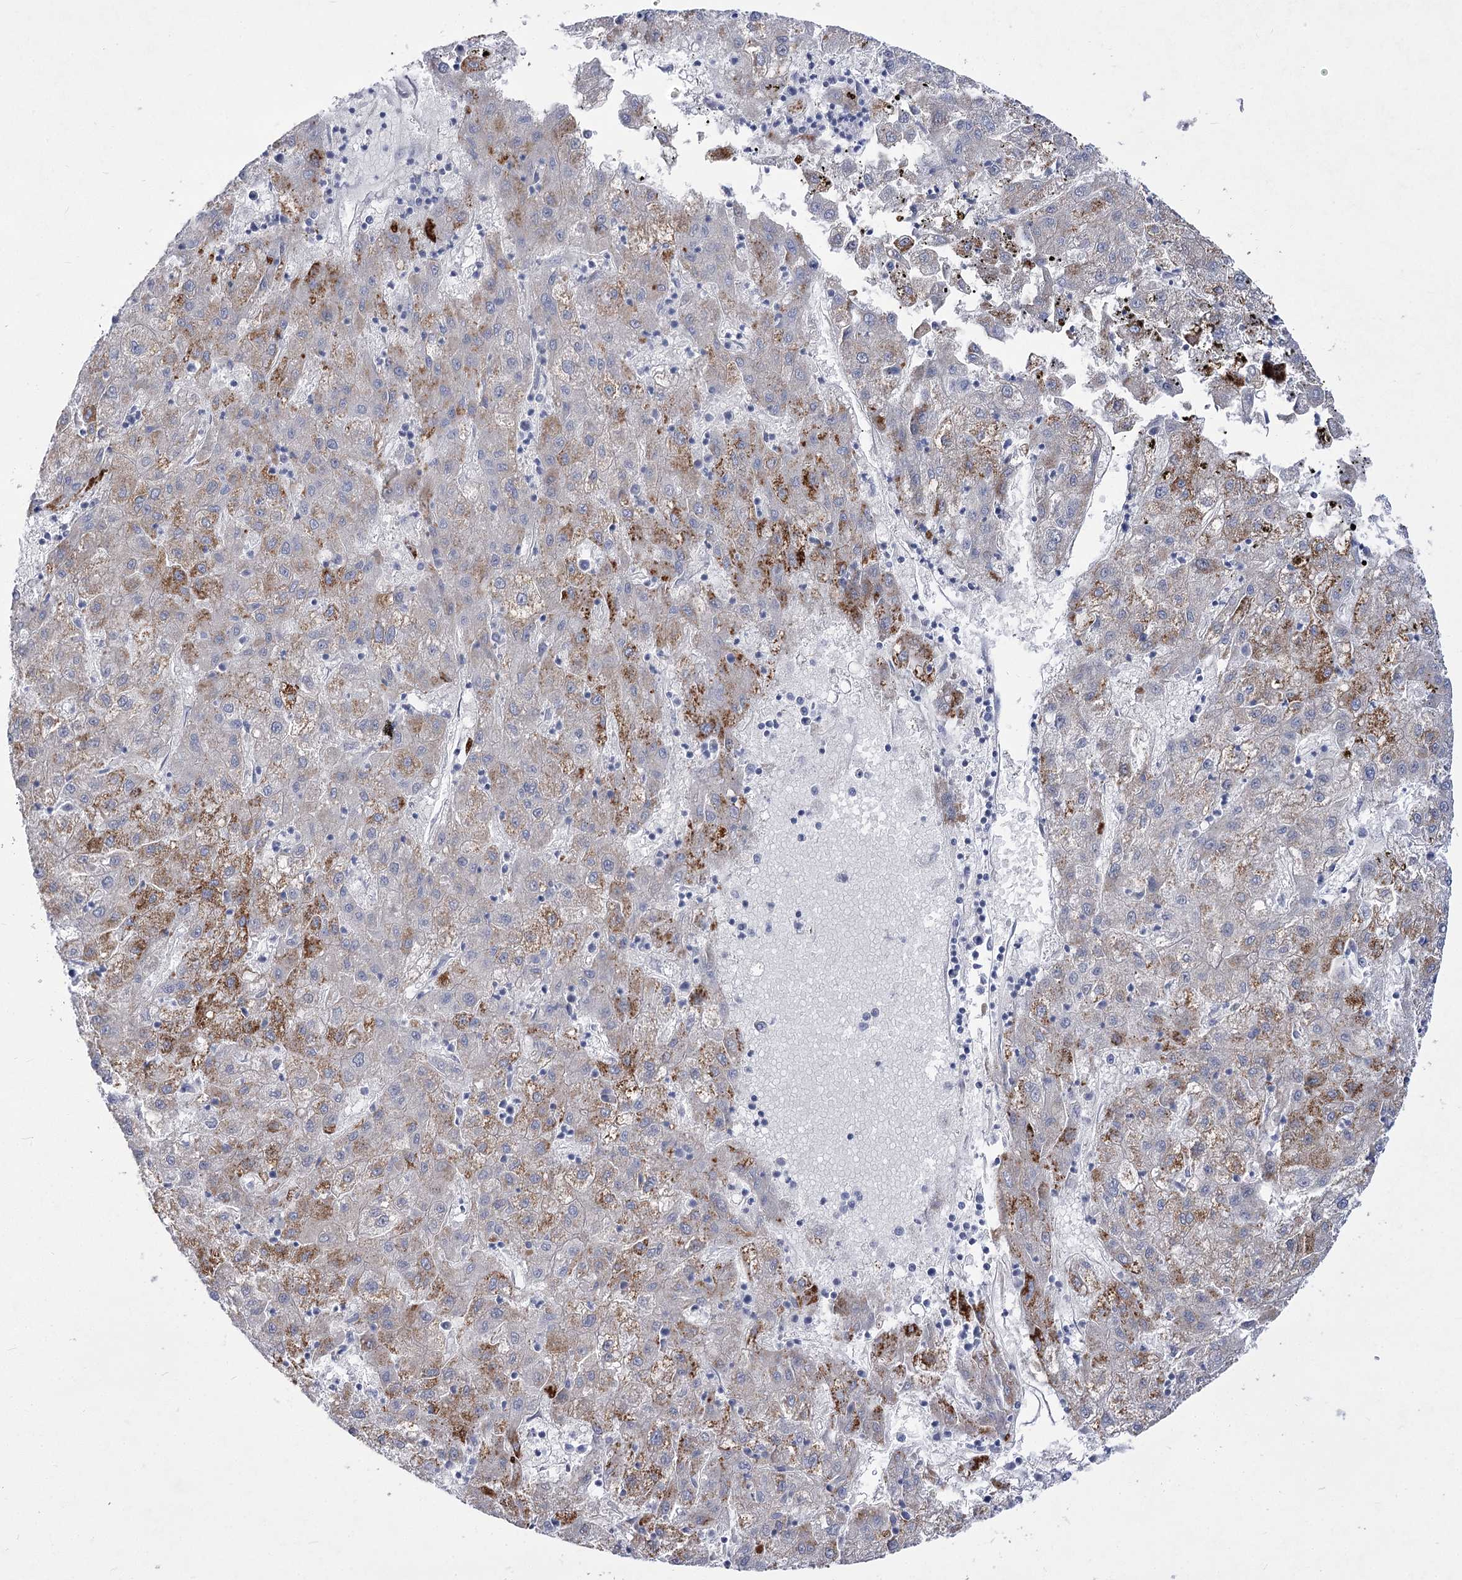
{"staining": {"intensity": "moderate", "quantity": "<25%", "location": "cytoplasmic/membranous"}, "tissue": "liver cancer", "cell_type": "Tumor cells", "image_type": "cancer", "snomed": [{"axis": "morphology", "description": "Carcinoma, Hepatocellular, NOS"}, {"axis": "topography", "description": "Liver"}], "caption": "Immunohistochemical staining of hepatocellular carcinoma (liver) shows moderate cytoplasmic/membranous protein positivity in about <25% of tumor cells.", "gene": "SUOX", "patient": {"sex": "male", "age": 72}}